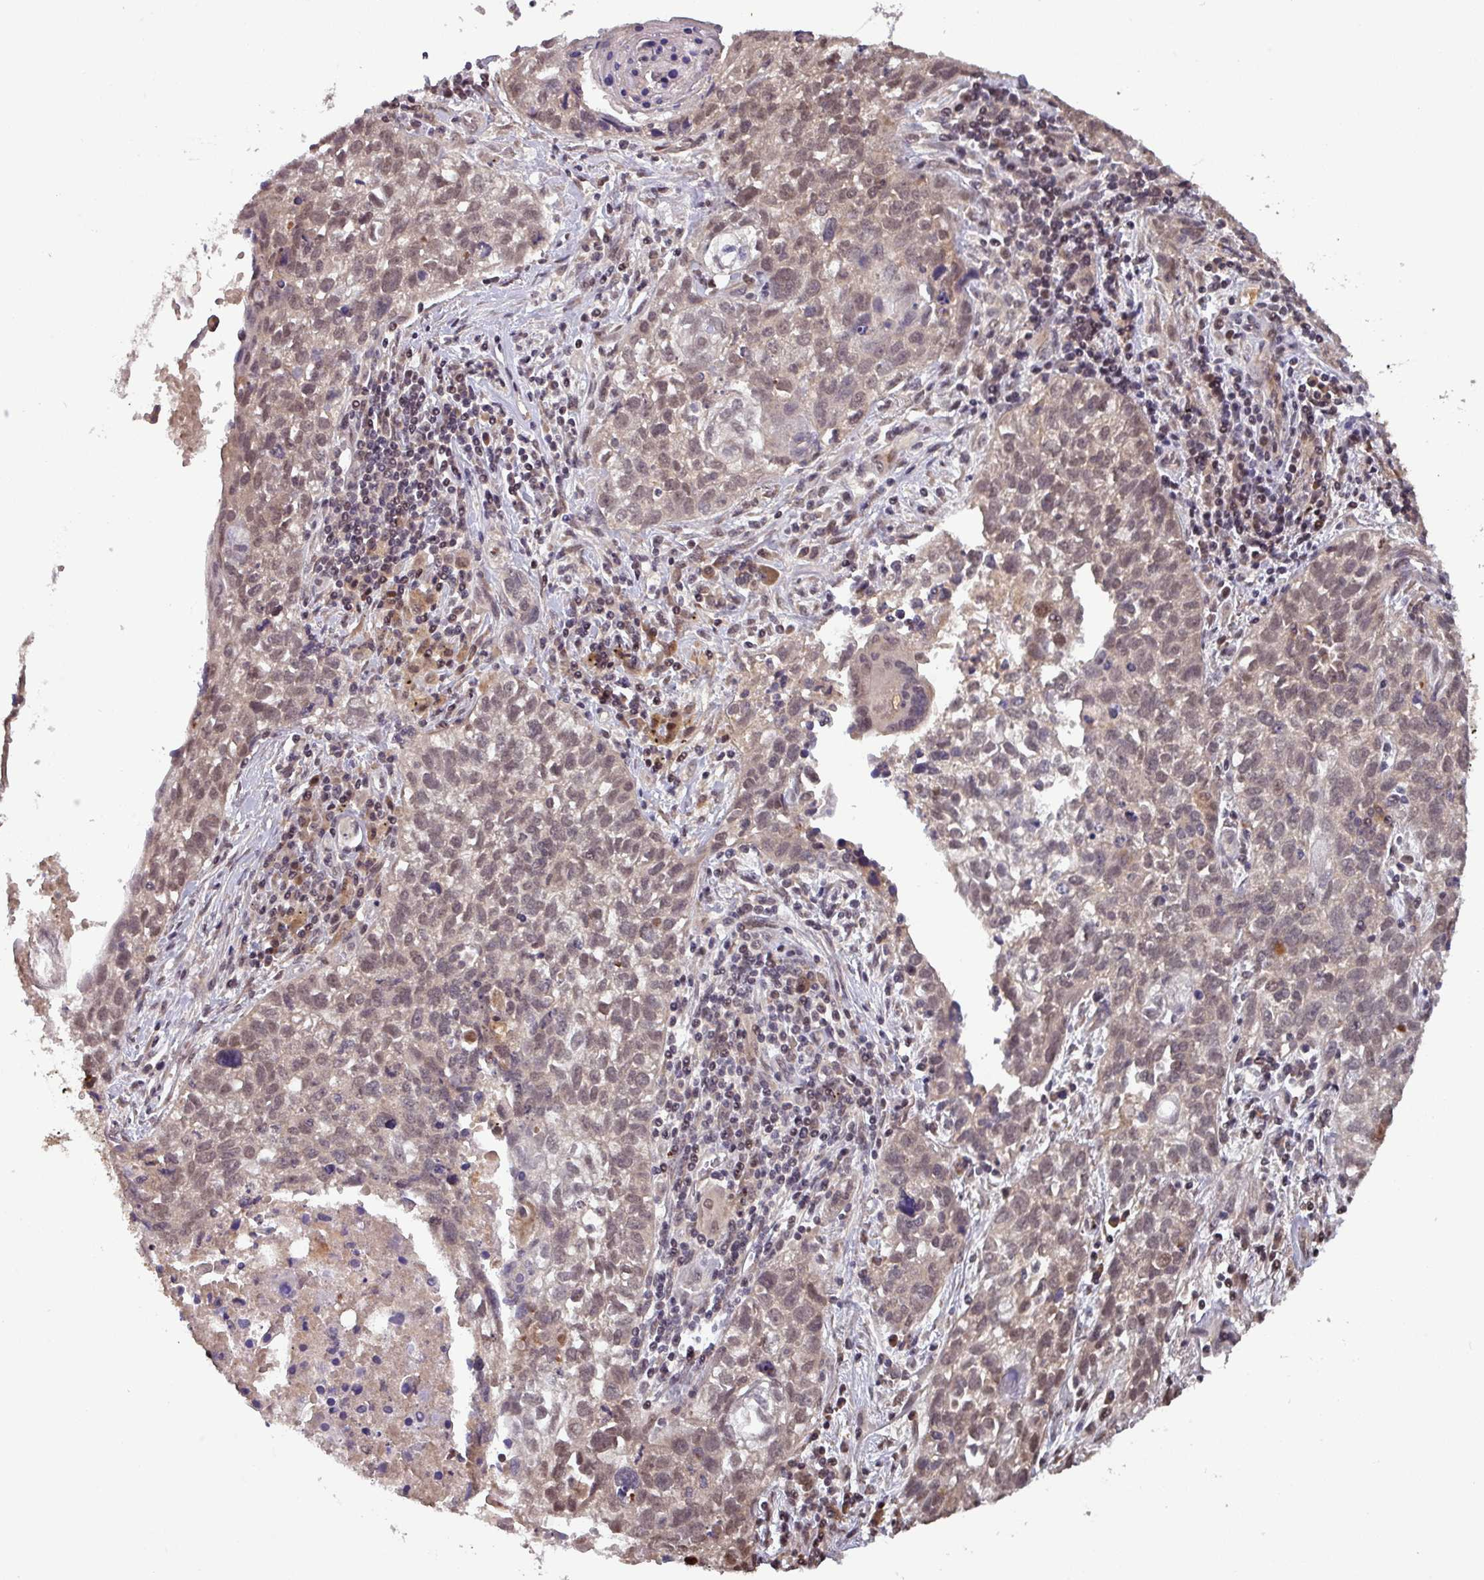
{"staining": {"intensity": "weak", "quantity": "25%-75%", "location": "nuclear"}, "tissue": "lung cancer", "cell_type": "Tumor cells", "image_type": "cancer", "snomed": [{"axis": "morphology", "description": "Squamous cell carcinoma, NOS"}, {"axis": "topography", "description": "Lung"}], "caption": "The immunohistochemical stain highlights weak nuclear expression in tumor cells of lung squamous cell carcinoma tissue. Nuclei are stained in blue.", "gene": "NOB1", "patient": {"sex": "male", "age": 74}}